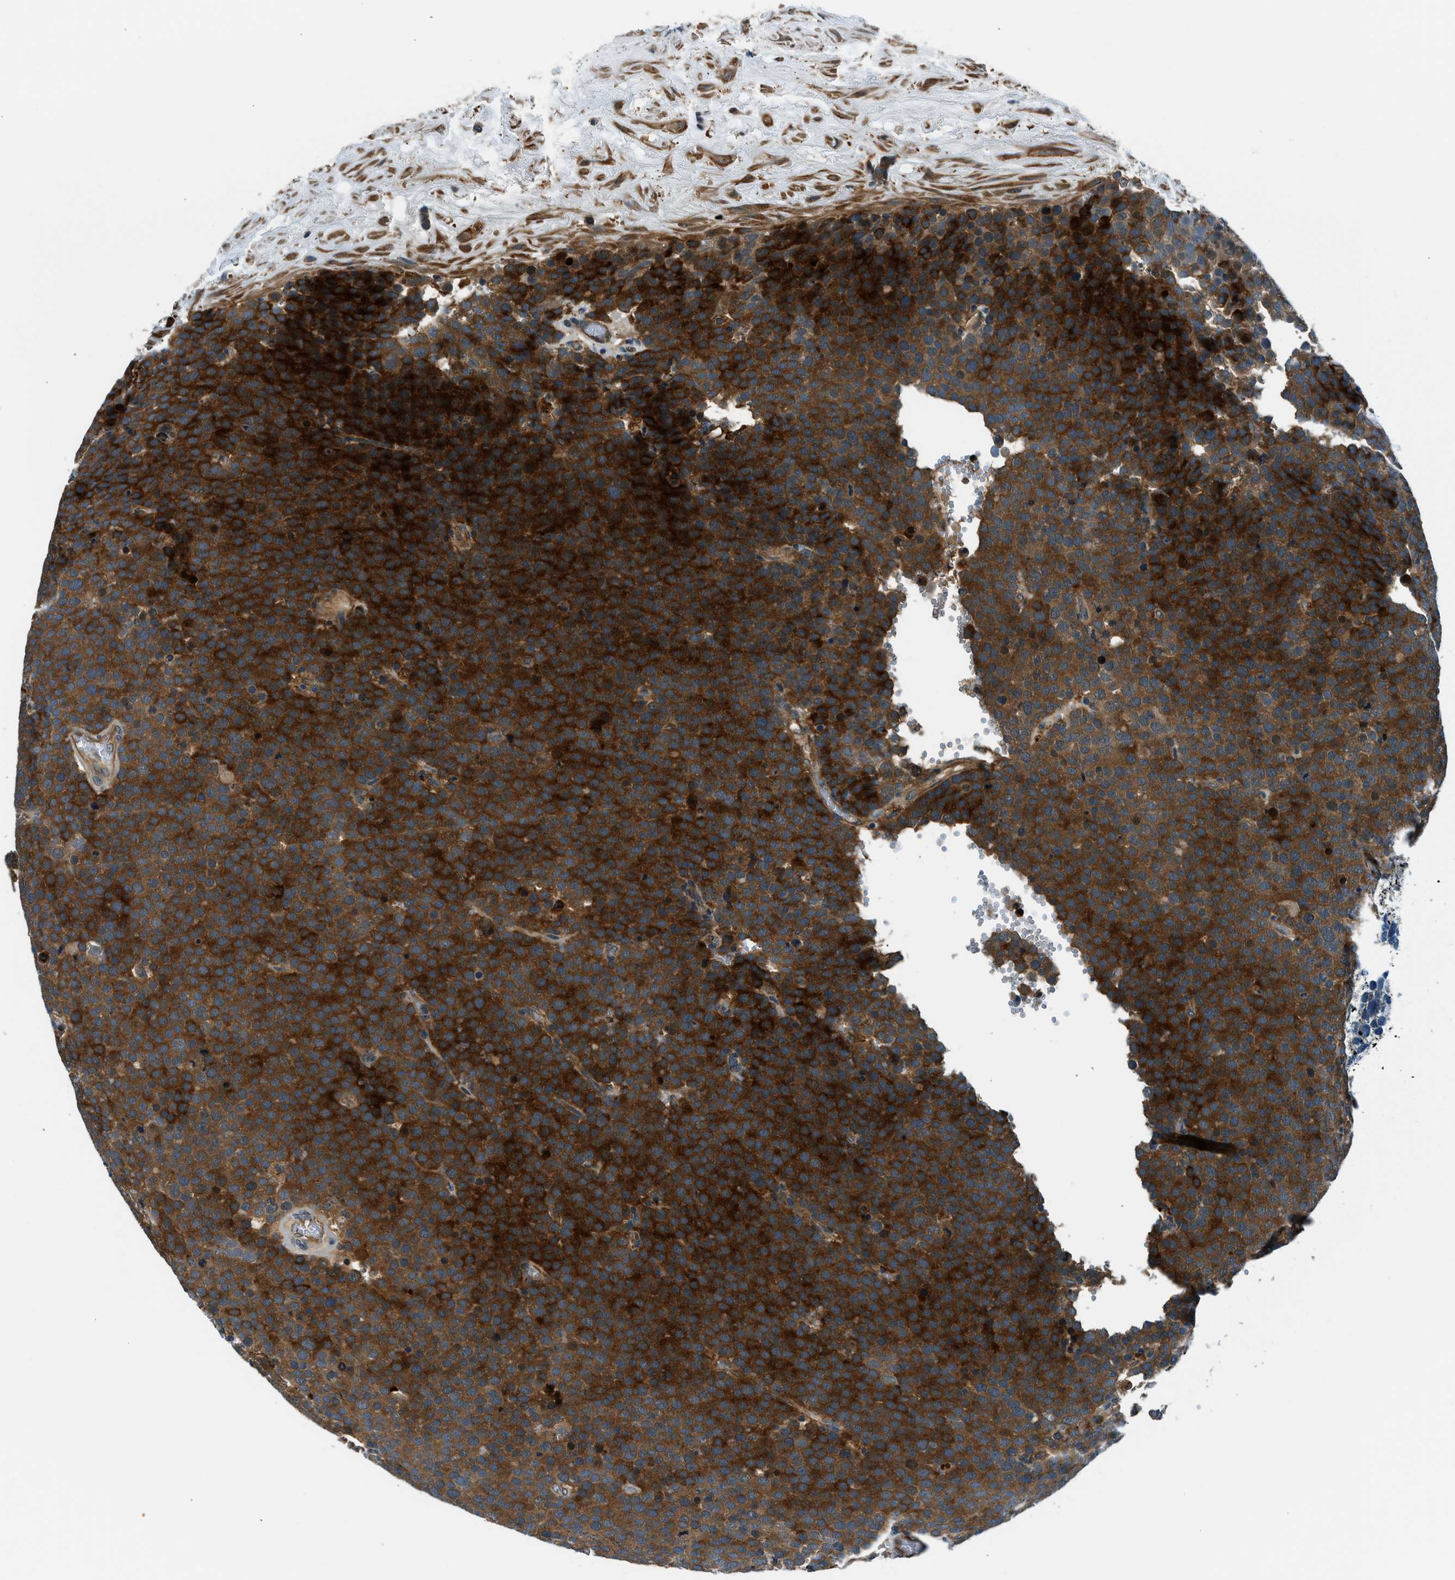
{"staining": {"intensity": "strong", "quantity": ">75%", "location": "cytoplasmic/membranous"}, "tissue": "testis cancer", "cell_type": "Tumor cells", "image_type": "cancer", "snomed": [{"axis": "morphology", "description": "Normal tissue, NOS"}, {"axis": "morphology", "description": "Seminoma, NOS"}, {"axis": "topography", "description": "Testis"}], "caption": "Strong cytoplasmic/membranous staining is appreciated in approximately >75% of tumor cells in seminoma (testis).", "gene": "SLC19A2", "patient": {"sex": "male", "age": 71}}